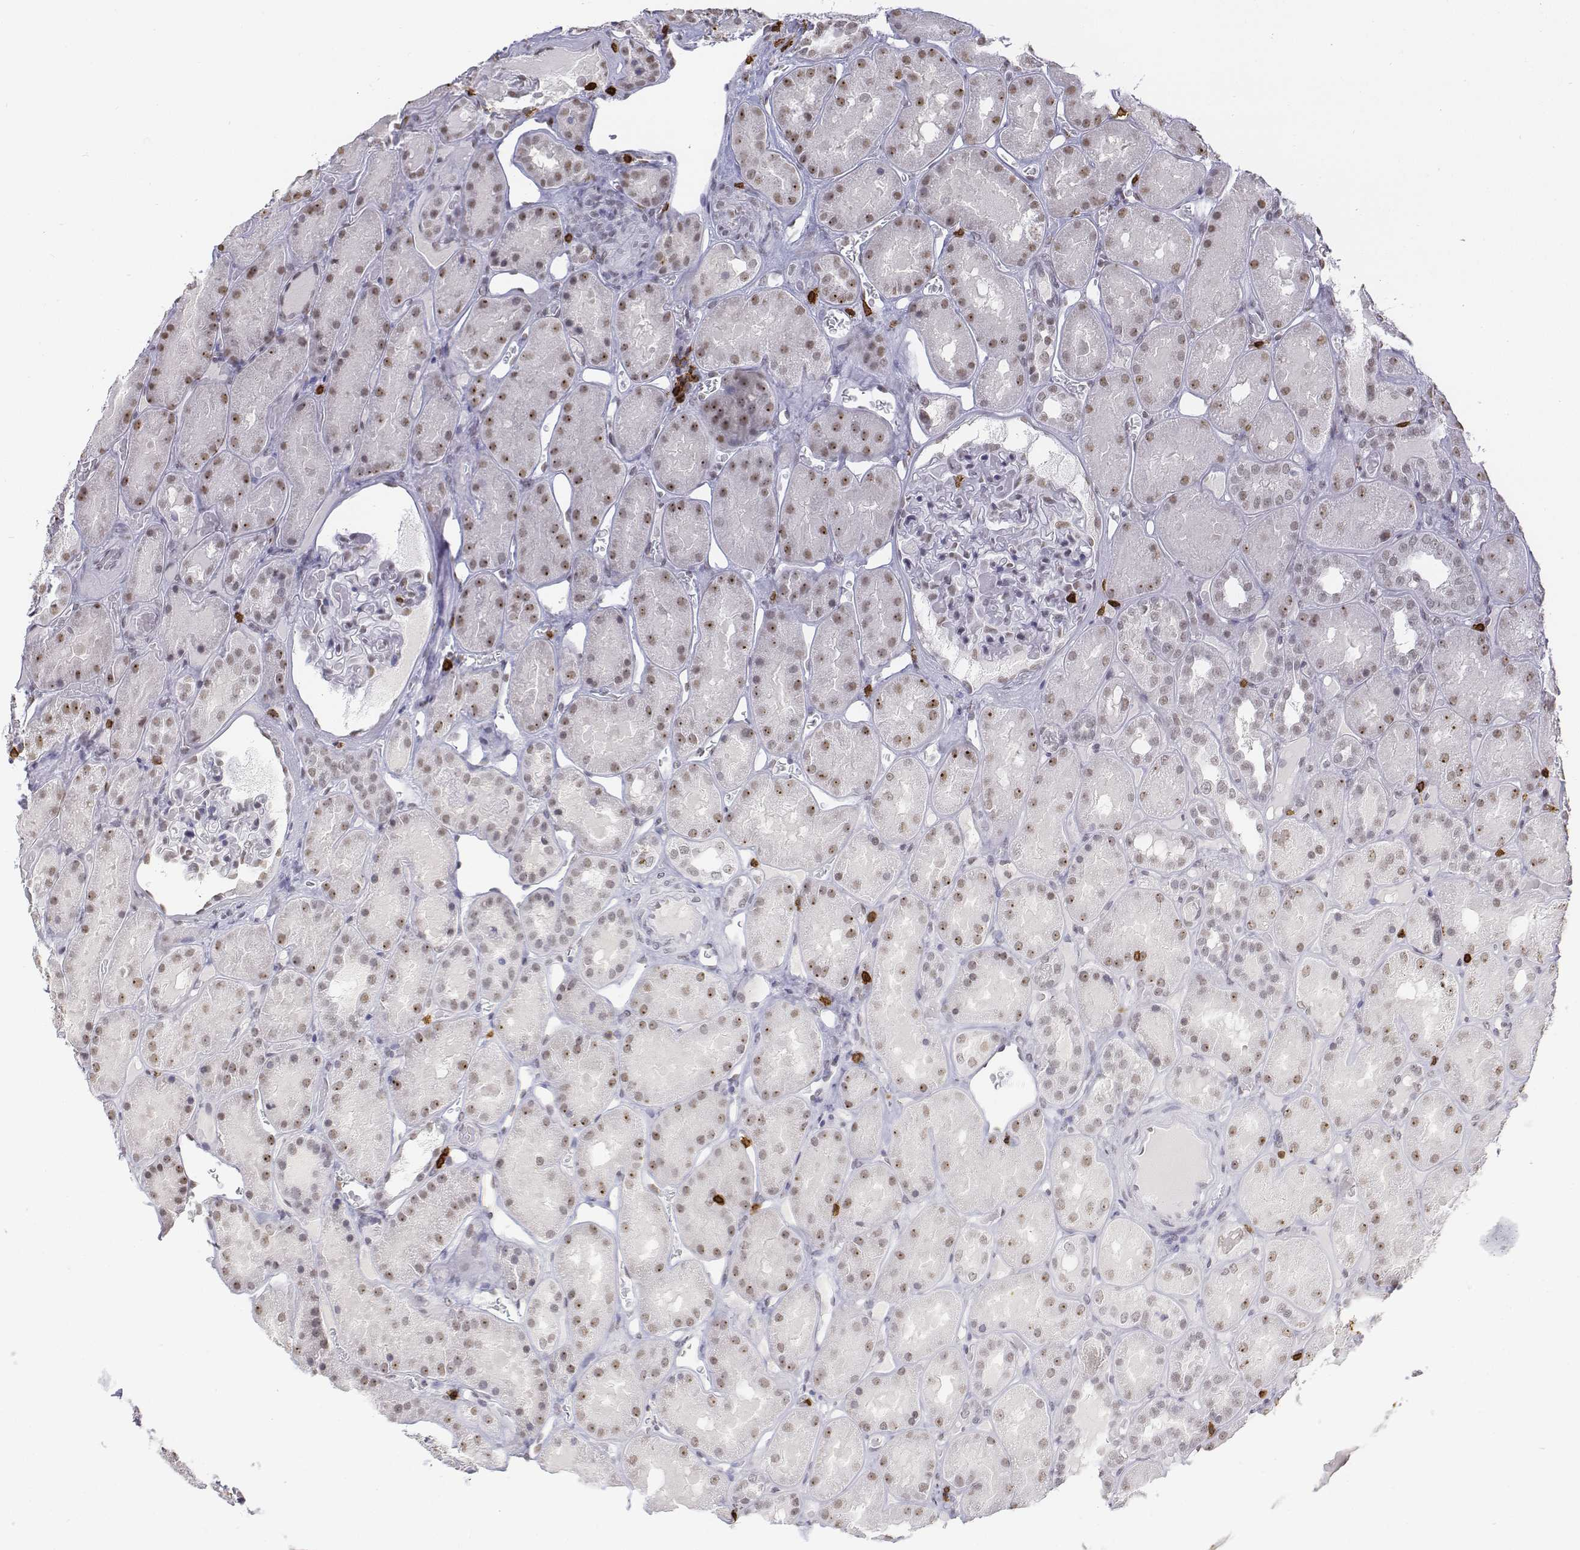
{"staining": {"intensity": "negative", "quantity": "none", "location": "none"}, "tissue": "kidney", "cell_type": "Cells in glomeruli", "image_type": "normal", "snomed": [{"axis": "morphology", "description": "Normal tissue, NOS"}, {"axis": "topography", "description": "Kidney"}], "caption": "This histopathology image is of unremarkable kidney stained with immunohistochemistry (IHC) to label a protein in brown with the nuclei are counter-stained blue. There is no positivity in cells in glomeruli. (Stains: DAB (3,3'-diaminobenzidine) IHC with hematoxylin counter stain, Microscopy: brightfield microscopy at high magnification).", "gene": "CD3E", "patient": {"sex": "male", "age": 73}}